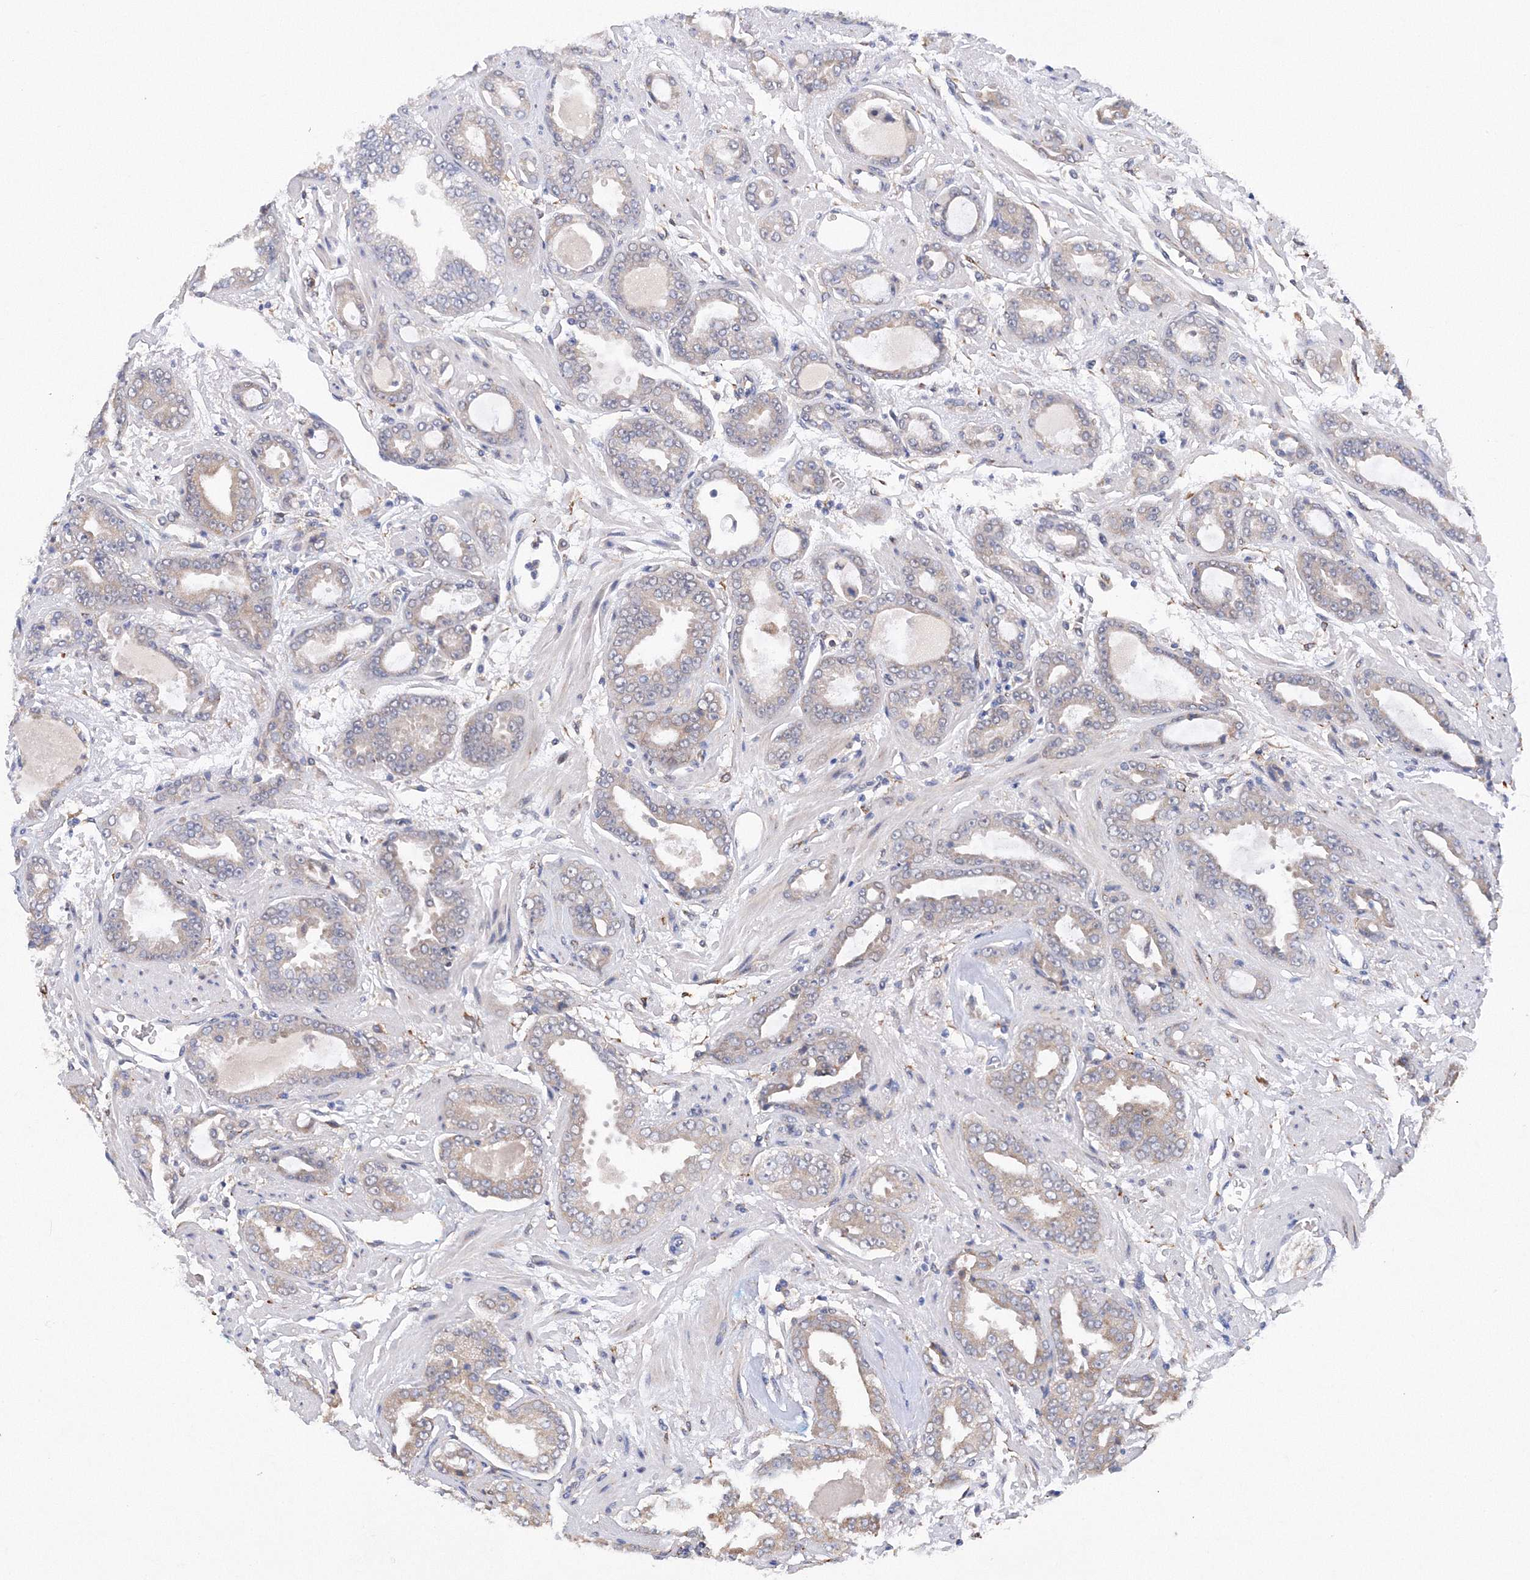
{"staining": {"intensity": "moderate", "quantity": "<25%", "location": "cytoplasmic/membranous"}, "tissue": "prostate cancer", "cell_type": "Tumor cells", "image_type": "cancer", "snomed": [{"axis": "morphology", "description": "Adenocarcinoma, High grade"}, {"axis": "topography", "description": "Prostate"}], "caption": "Human prostate high-grade adenocarcinoma stained with a brown dye demonstrates moderate cytoplasmic/membranous positive staining in about <25% of tumor cells.", "gene": "DIS3L2", "patient": {"sex": "male", "age": 71}}